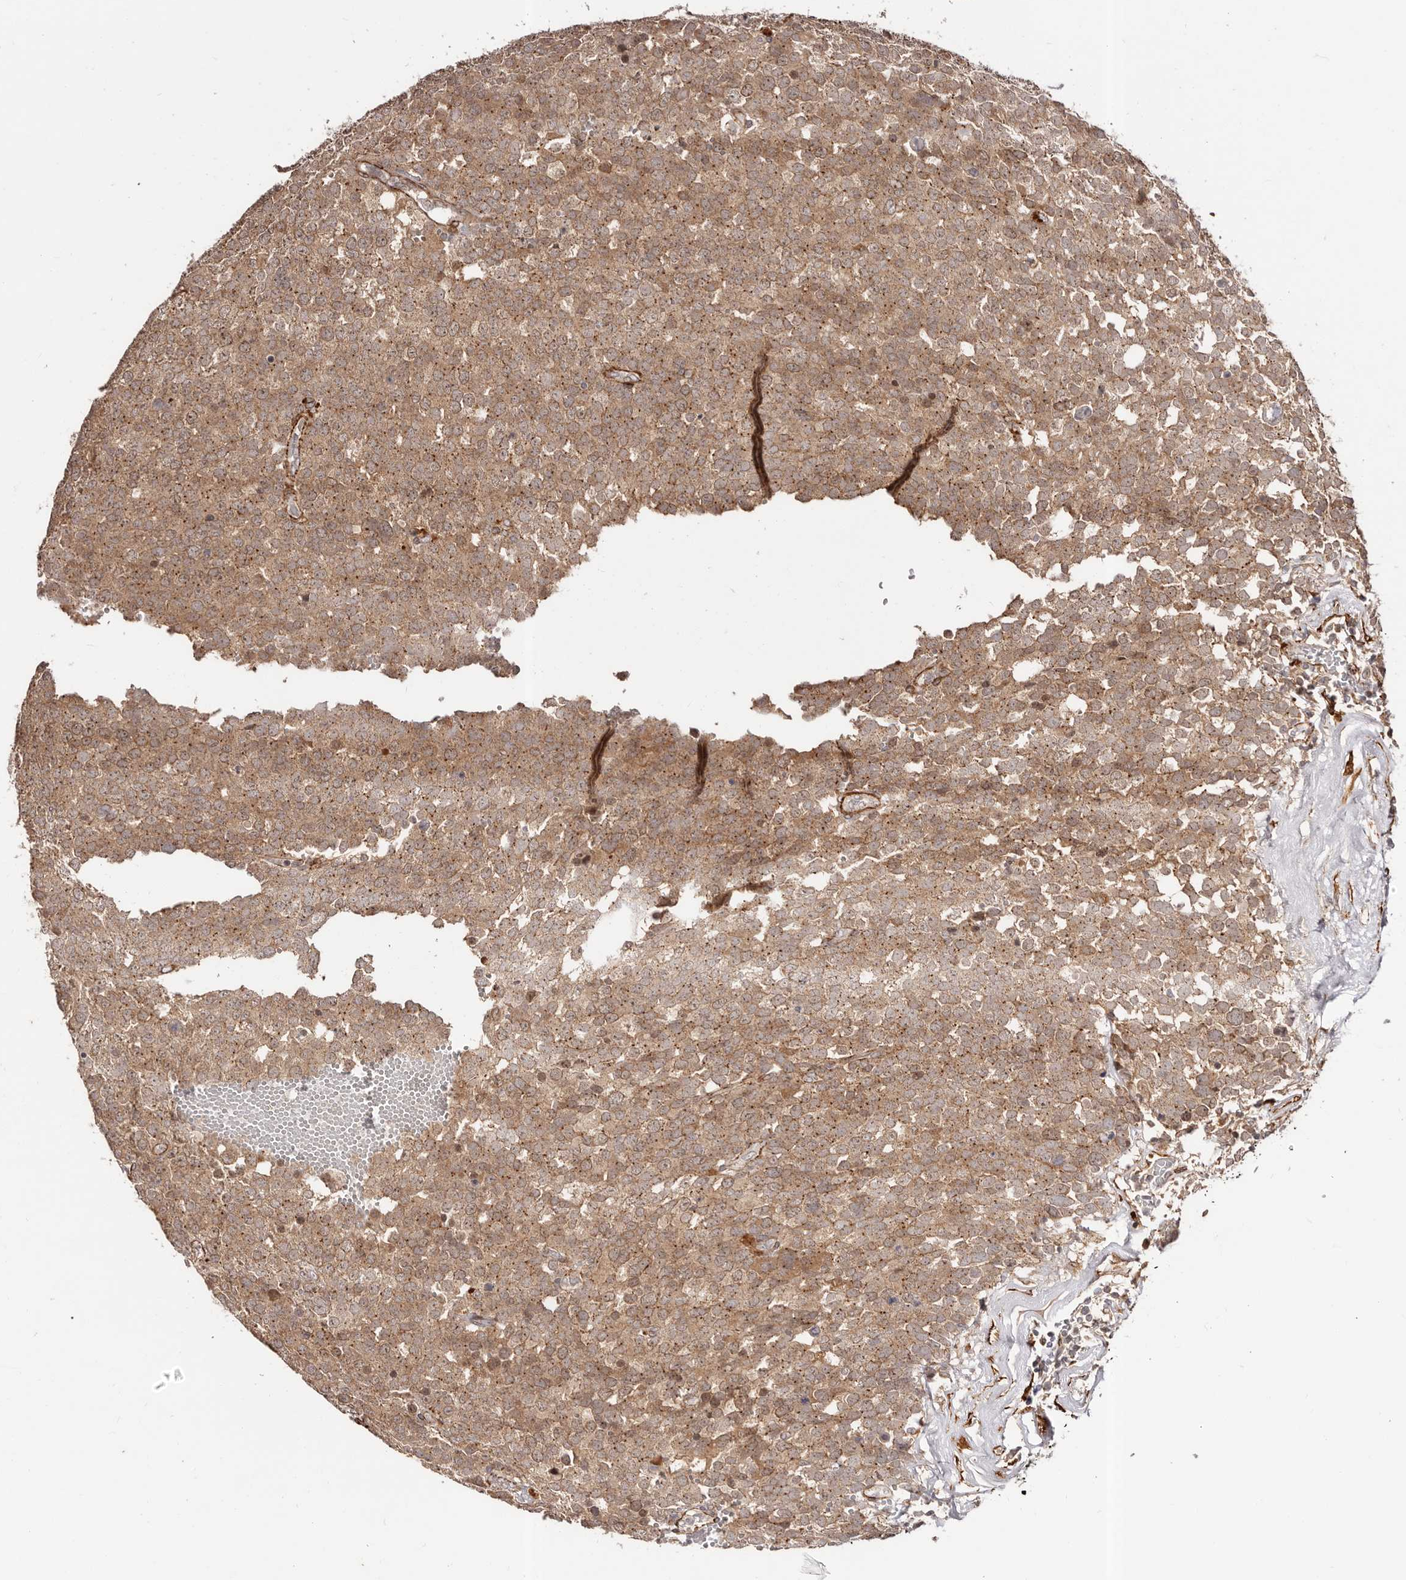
{"staining": {"intensity": "moderate", "quantity": ">75%", "location": "cytoplasmic/membranous"}, "tissue": "testis cancer", "cell_type": "Tumor cells", "image_type": "cancer", "snomed": [{"axis": "morphology", "description": "Seminoma, NOS"}, {"axis": "topography", "description": "Testis"}], "caption": "An image of human testis seminoma stained for a protein shows moderate cytoplasmic/membranous brown staining in tumor cells.", "gene": "MICAL2", "patient": {"sex": "male", "age": 71}}